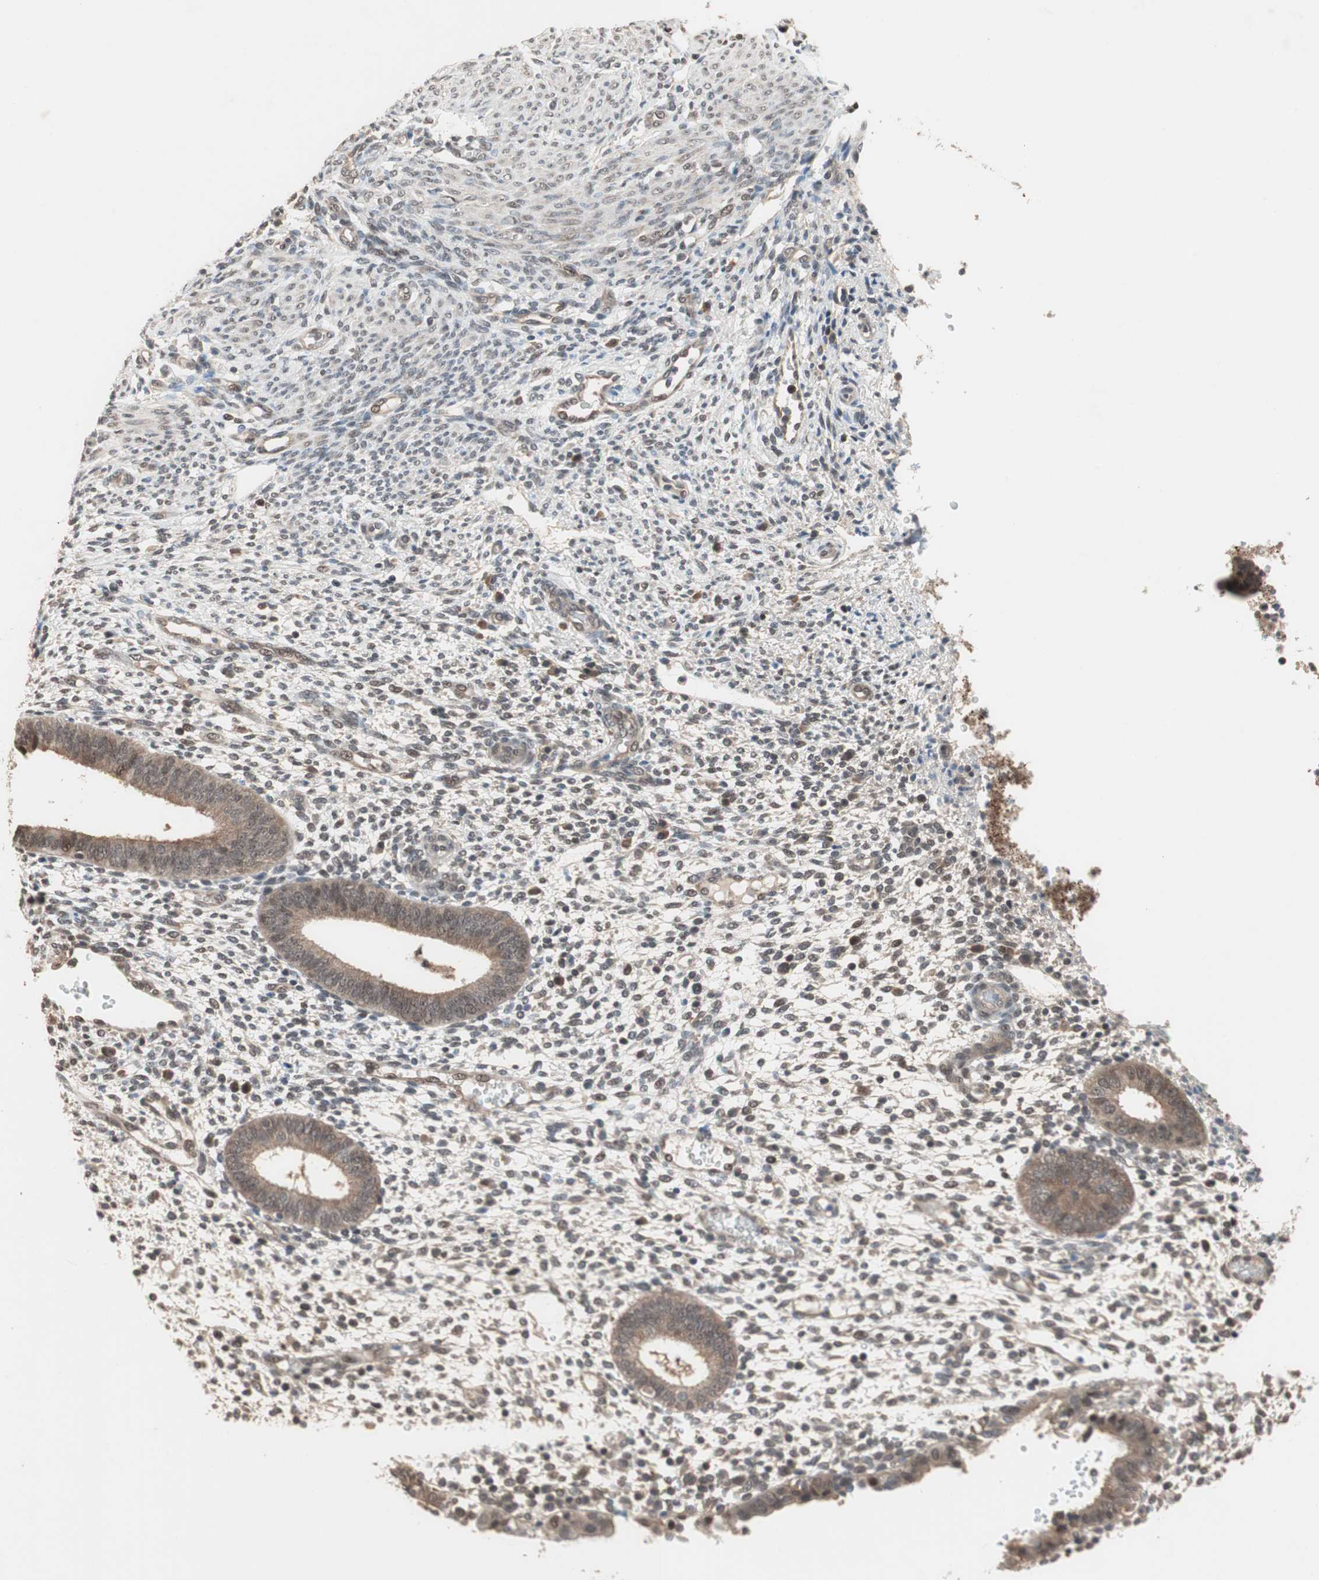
{"staining": {"intensity": "moderate", "quantity": ">75%", "location": "cytoplasmic/membranous,nuclear"}, "tissue": "endometrium", "cell_type": "Cells in endometrial stroma", "image_type": "normal", "snomed": [{"axis": "morphology", "description": "Normal tissue, NOS"}, {"axis": "topography", "description": "Endometrium"}], "caption": "A brown stain labels moderate cytoplasmic/membranous,nuclear expression of a protein in cells in endometrial stroma of unremarkable endometrium.", "gene": "GART", "patient": {"sex": "female", "age": 35}}